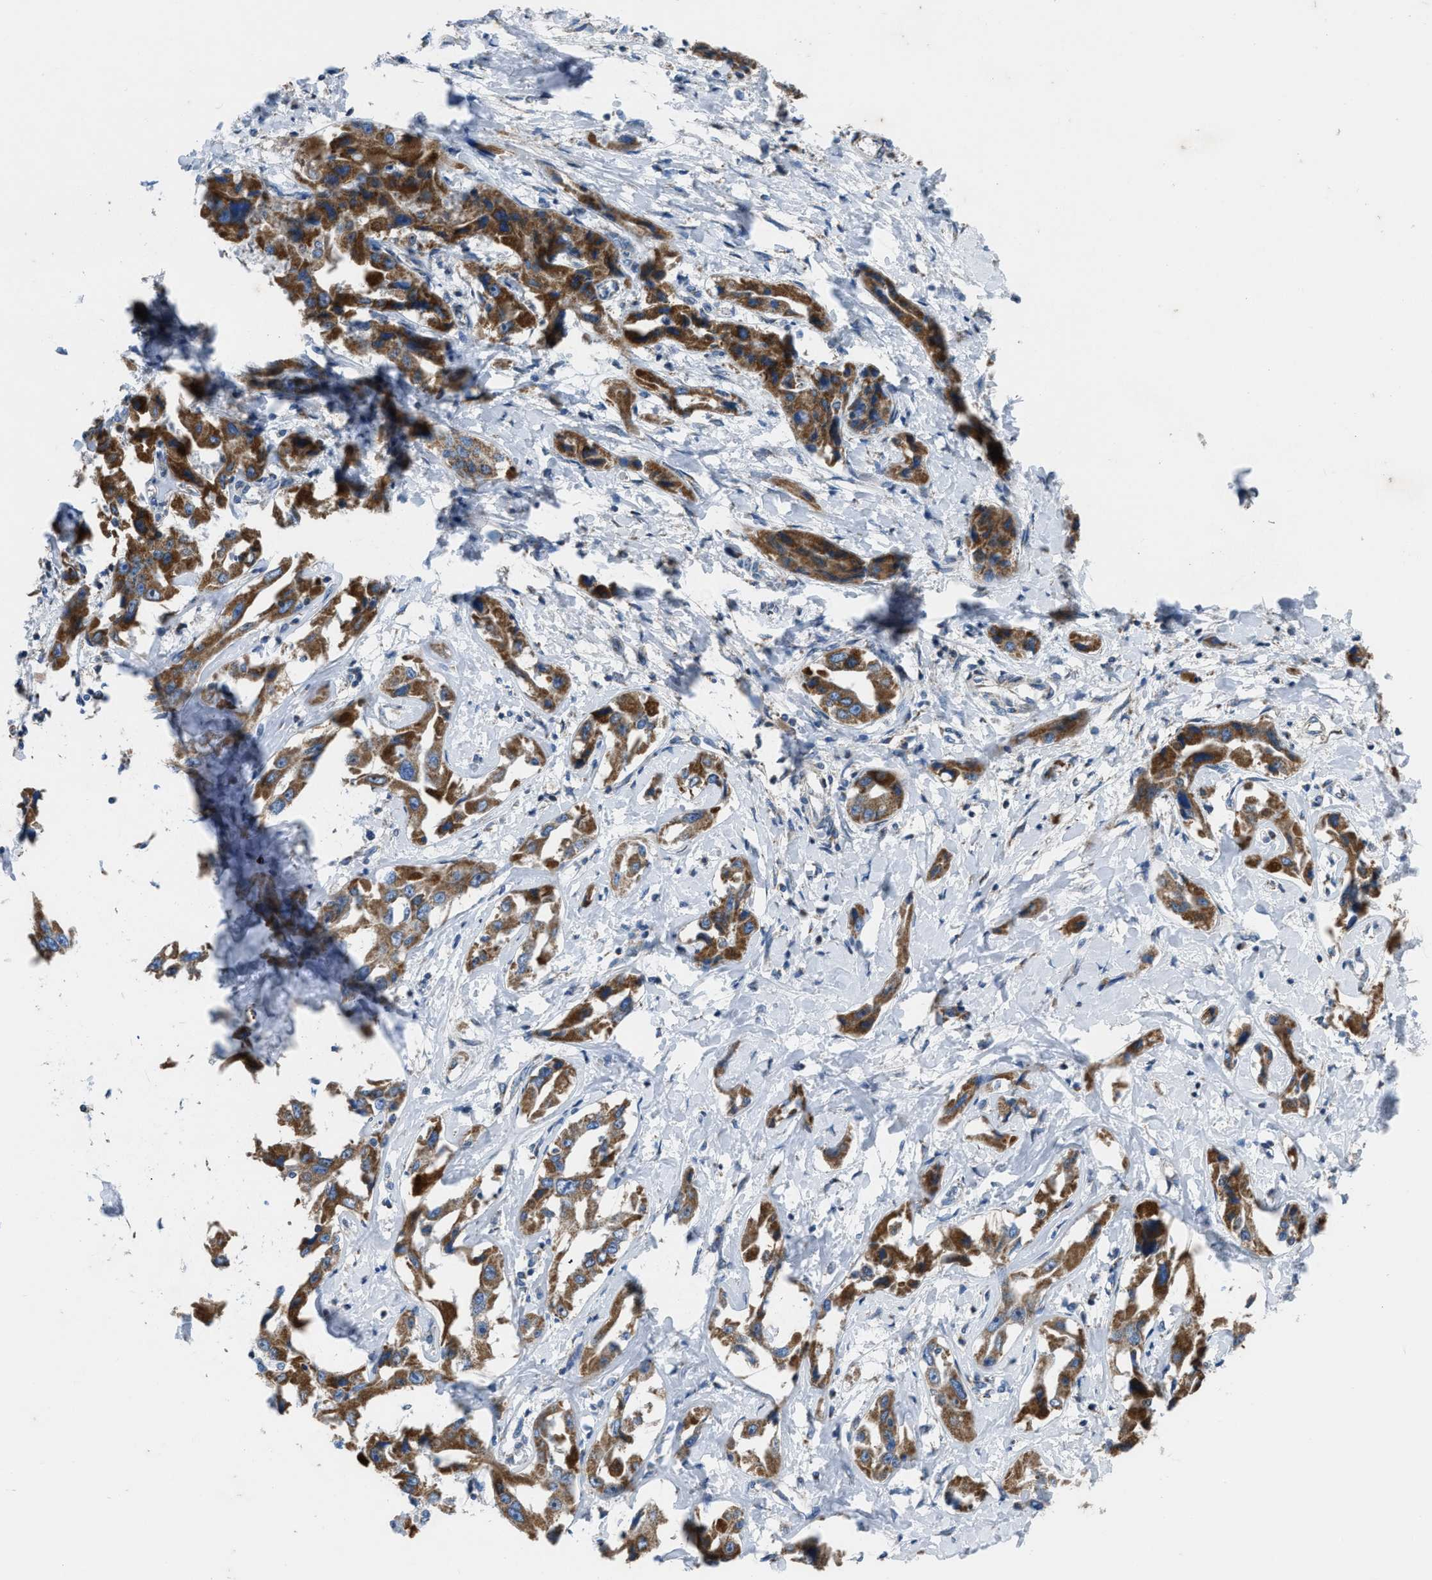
{"staining": {"intensity": "strong", "quantity": ">75%", "location": "cytoplasmic/membranous"}, "tissue": "liver cancer", "cell_type": "Tumor cells", "image_type": "cancer", "snomed": [{"axis": "morphology", "description": "Cholangiocarcinoma"}, {"axis": "topography", "description": "Liver"}], "caption": "DAB immunohistochemical staining of human cholangiocarcinoma (liver) reveals strong cytoplasmic/membranous protein expression in approximately >75% of tumor cells.", "gene": "ETFB", "patient": {"sex": "male", "age": 59}}